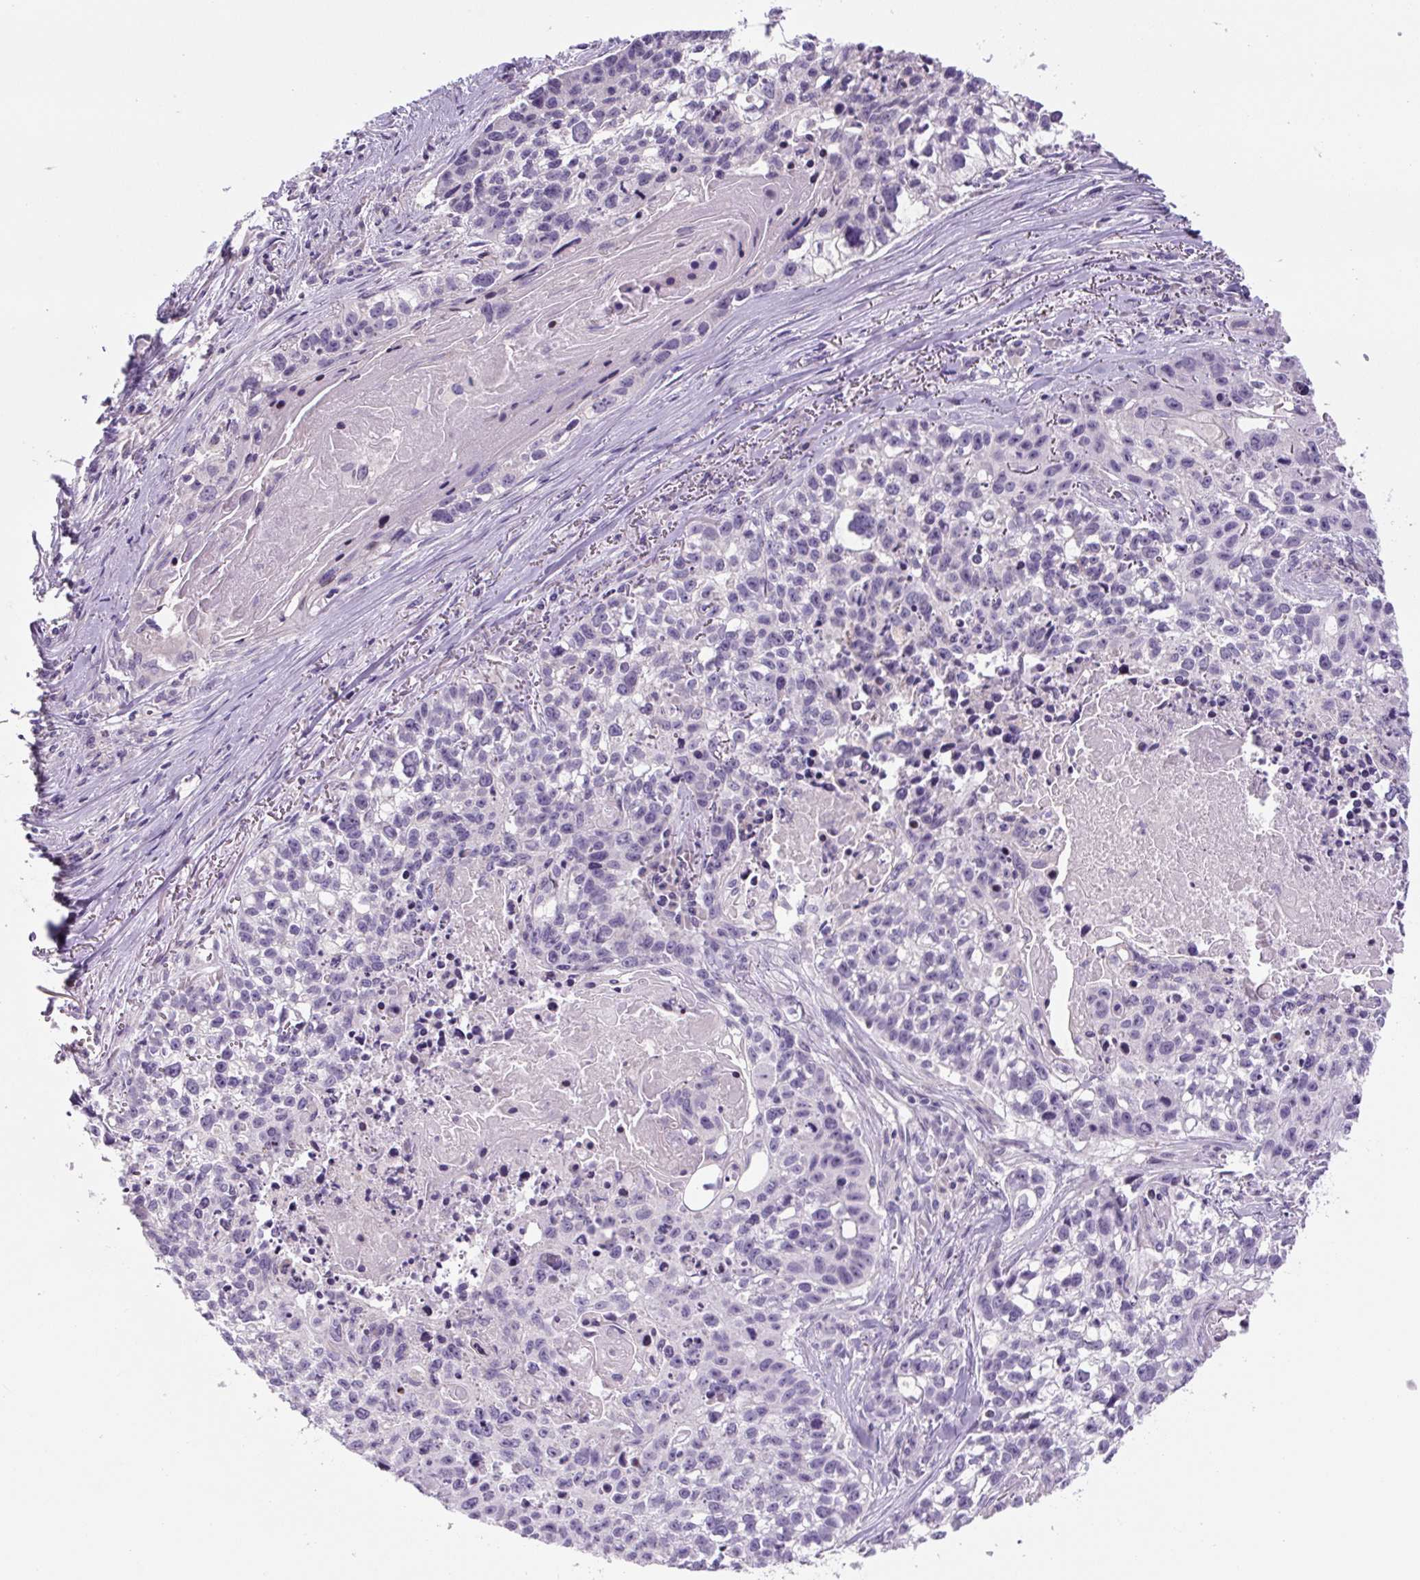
{"staining": {"intensity": "negative", "quantity": "none", "location": "none"}, "tissue": "lung cancer", "cell_type": "Tumor cells", "image_type": "cancer", "snomed": [{"axis": "morphology", "description": "Squamous cell carcinoma, NOS"}, {"axis": "topography", "description": "Lung"}], "caption": "This is a image of immunohistochemistry staining of lung cancer (squamous cell carcinoma), which shows no expression in tumor cells. (Stains: DAB immunohistochemistry with hematoxylin counter stain, Microscopy: brightfield microscopy at high magnification).", "gene": "YIF1B", "patient": {"sex": "male", "age": 74}}